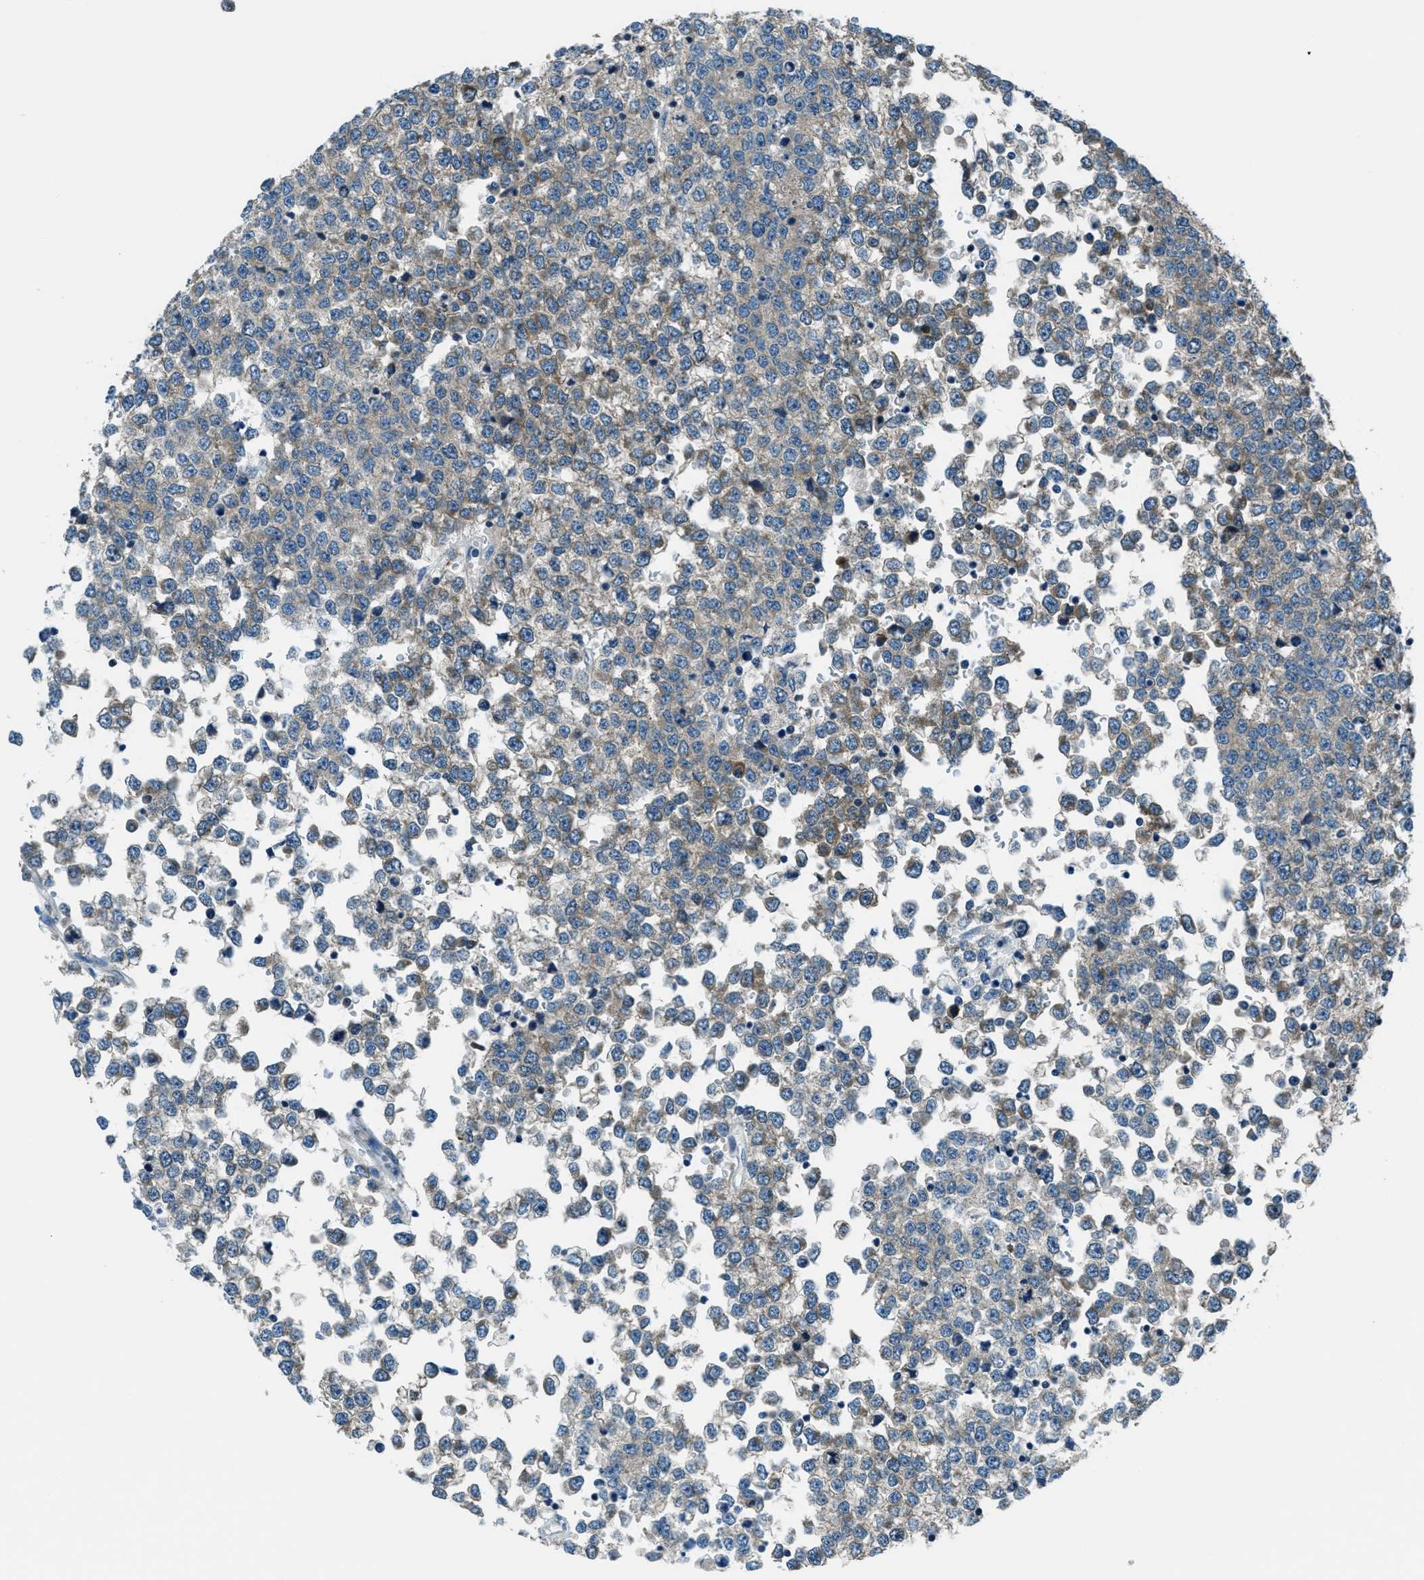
{"staining": {"intensity": "moderate", "quantity": ">75%", "location": "cytoplasmic/membranous"}, "tissue": "testis cancer", "cell_type": "Tumor cells", "image_type": "cancer", "snomed": [{"axis": "morphology", "description": "Seminoma, NOS"}, {"axis": "topography", "description": "Testis"}], "caption": "The photomicrograph exhibits a brown stain indicating the presence of a protein in the cytoplasmic/membranous of tumor cells in seminoma (testis).", "gene": "ARFGAP2", "patient": {"sex": "male", "age": 65}}